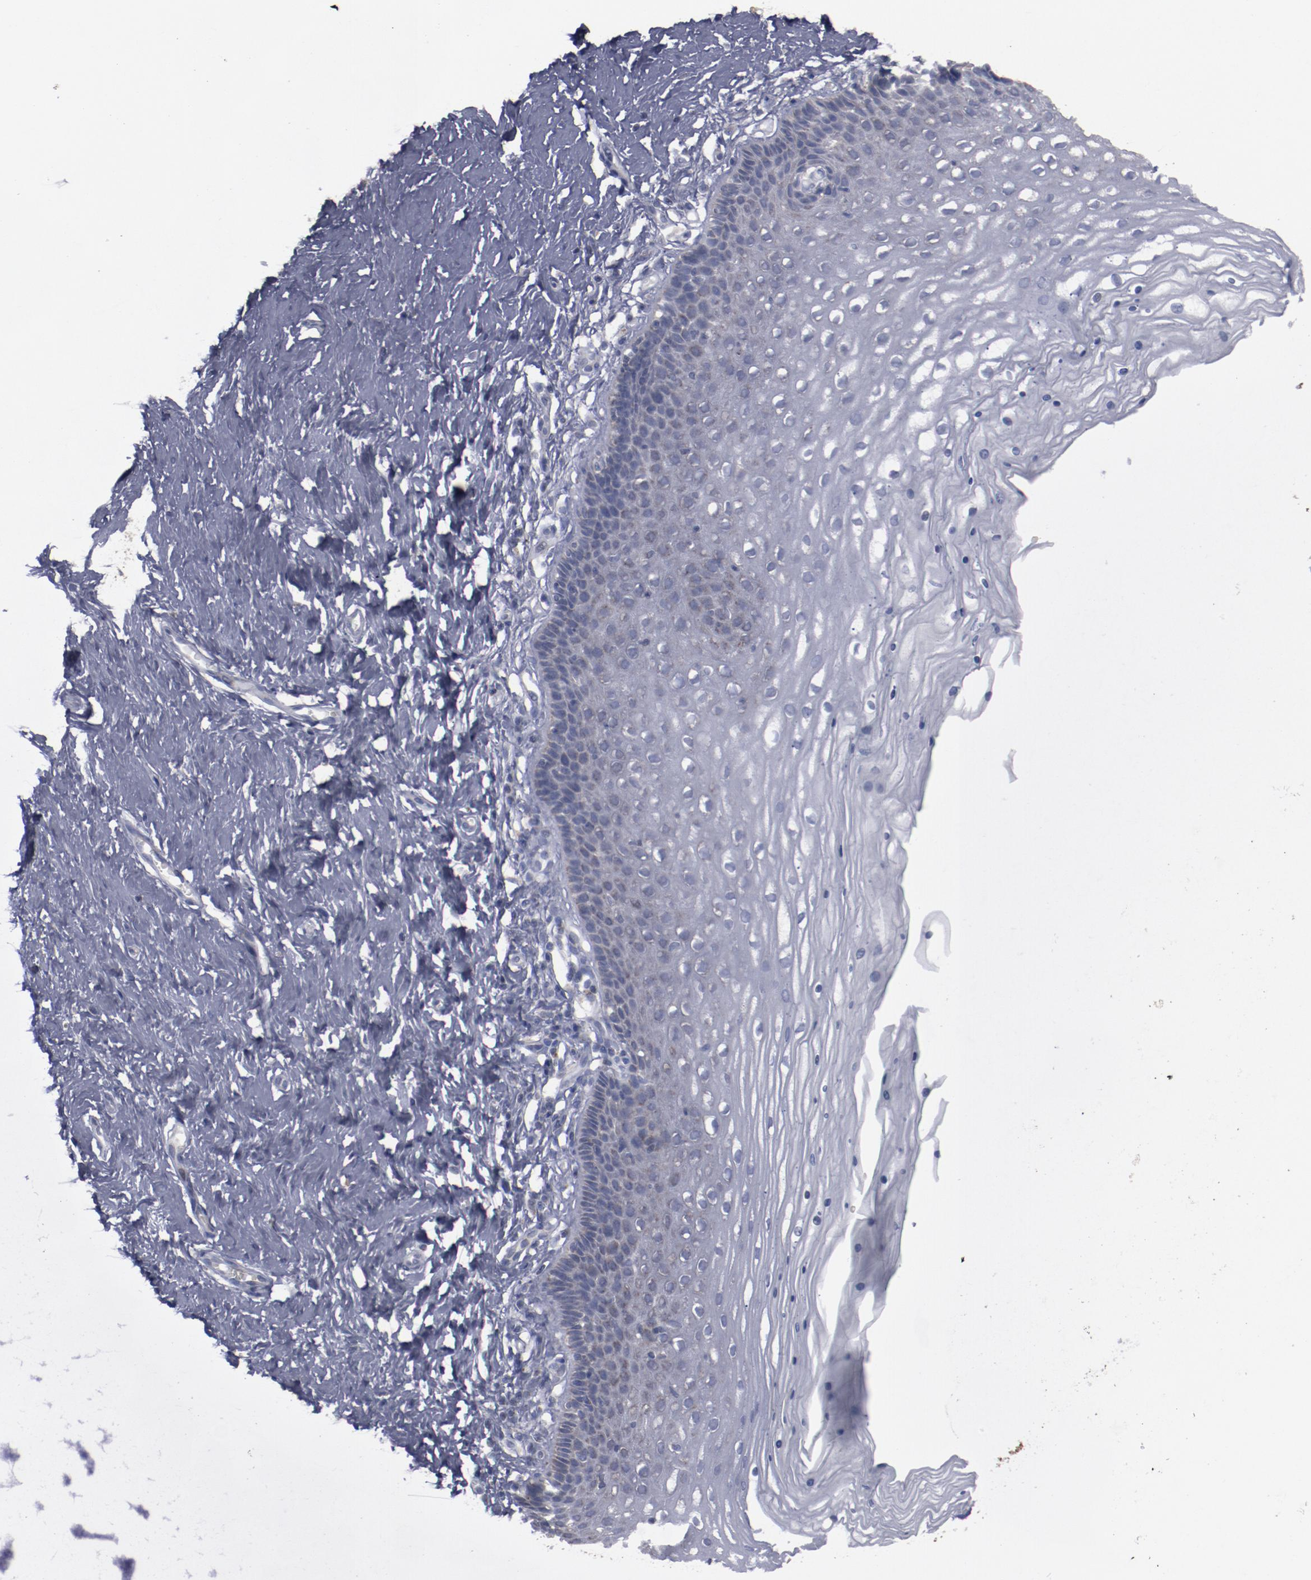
{"staining": {"intensity": "weak", "quantity": ">75%", "location": "cytoplasmic/membranous"}, "tissue": "cervix", "cell_type": "Glandular cells", "image_type": "normal", "snomed": [{"axis": "morphology", "description": "Normal tissue, NOS"}, {"axis": "topography", "description": "Cervix"}], "caption": "Immunohistochemical staining of unremarkable human cervix shows low levels of weak cytoplasmic/membranous staining in about >75% of glandular cells. Immunohistochemistry stains the protein in brown and the nuclei are stained blue.", "gene": "MYOM2", "patient": {"sex": "female", "age": 39}}